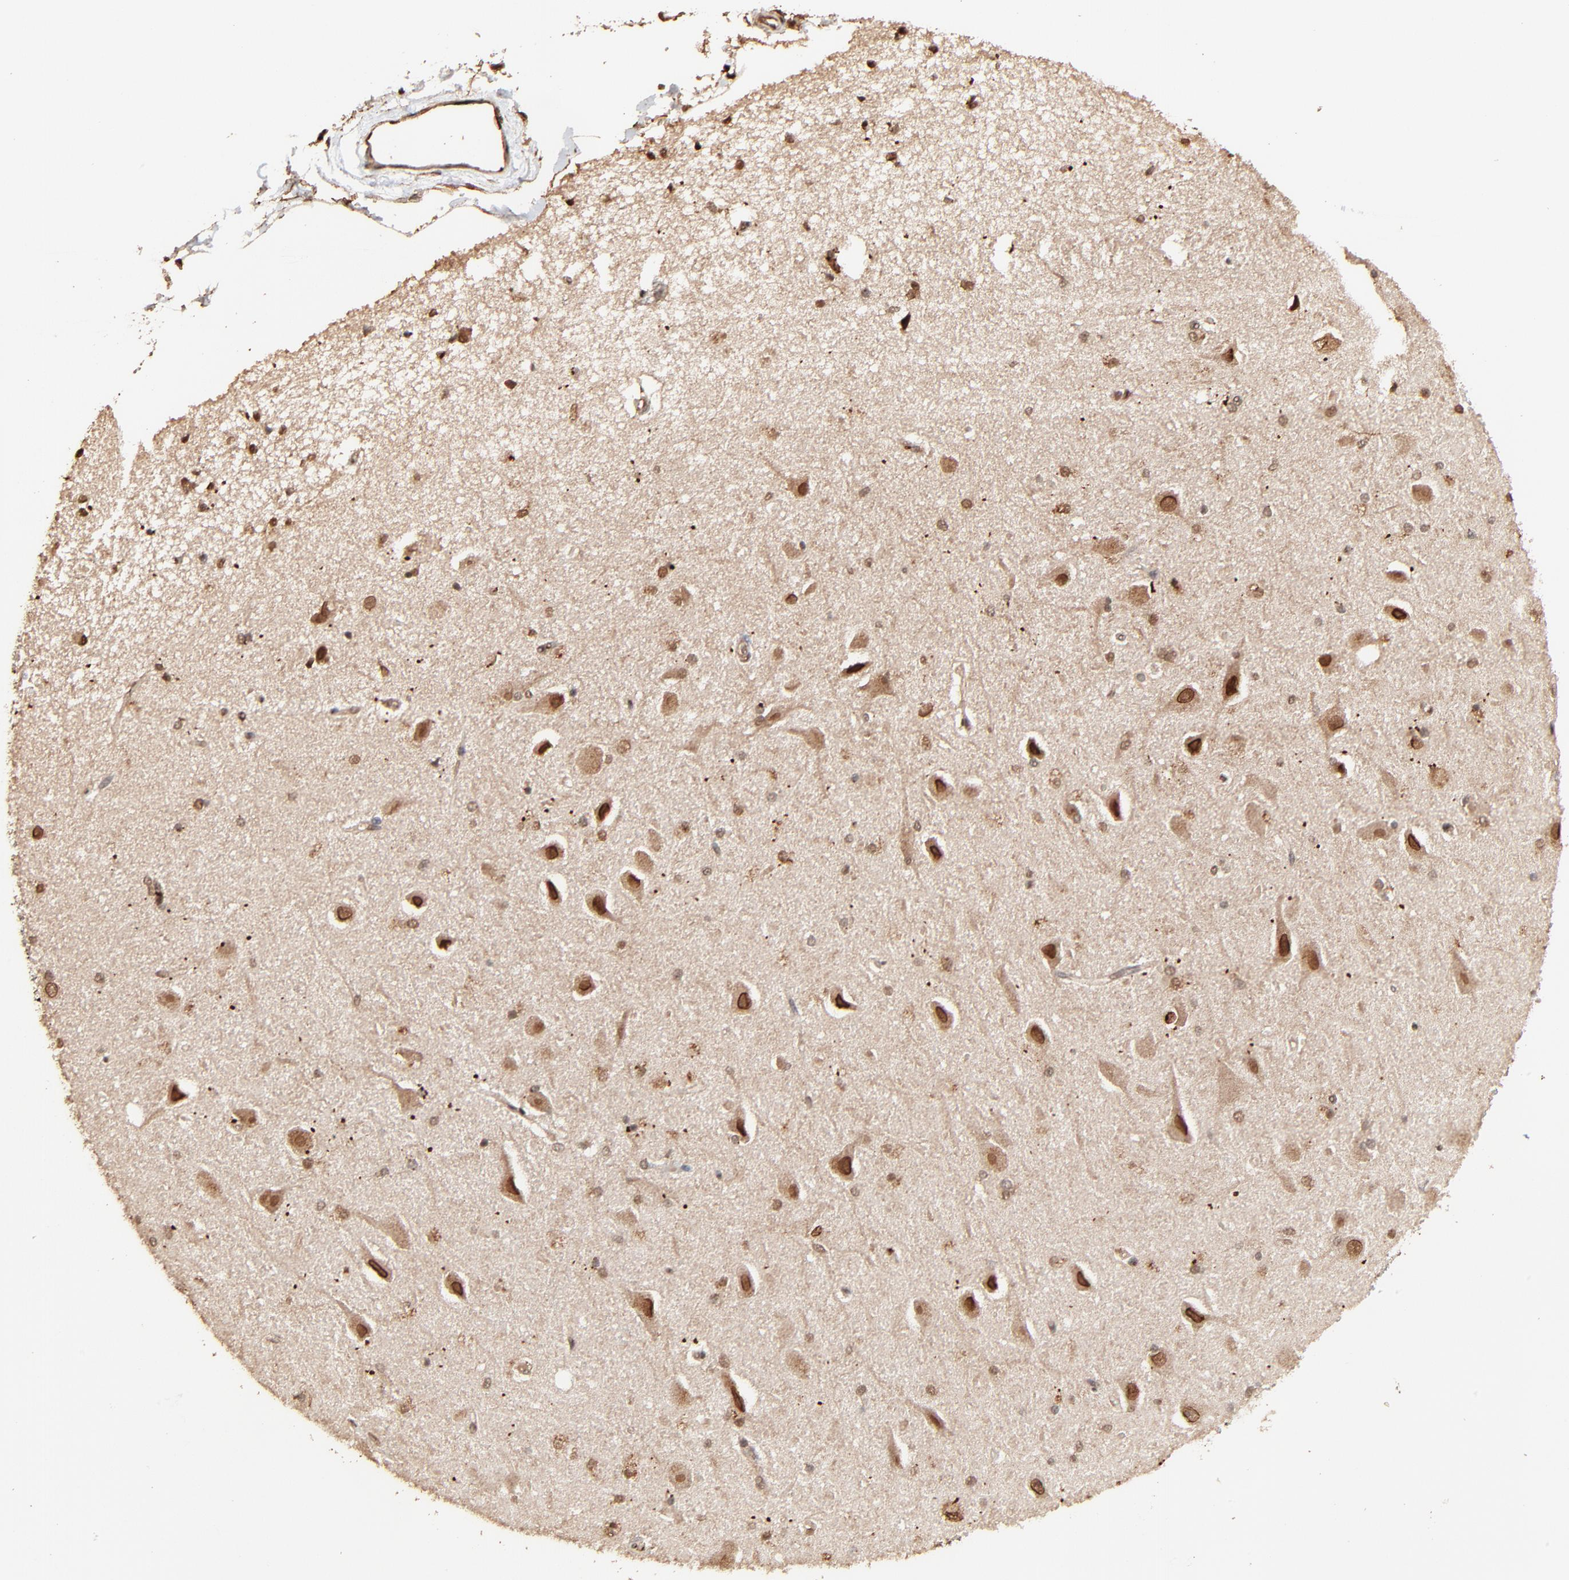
{"staining": {"intensity": "weak", "quantity": "25%-75%", "location": "nuclear"}, "tissue": "hippocampus", "cell_type": "Glial cells", "image_type": "normal", "snomed": [{"axis": "morphology", "description": "Normal tissue, NOS"}, {"axis": "topography", "description": "Hippocampus"}], "caption": "An immunohistochemistry photomicrograph of benign tissue is shown. Protein staining in brown highlights weak nuclear positivity in hippocampus within glial cells.", "gene": "FAM227A", "patient": {"sex": "female", "age": 54}}